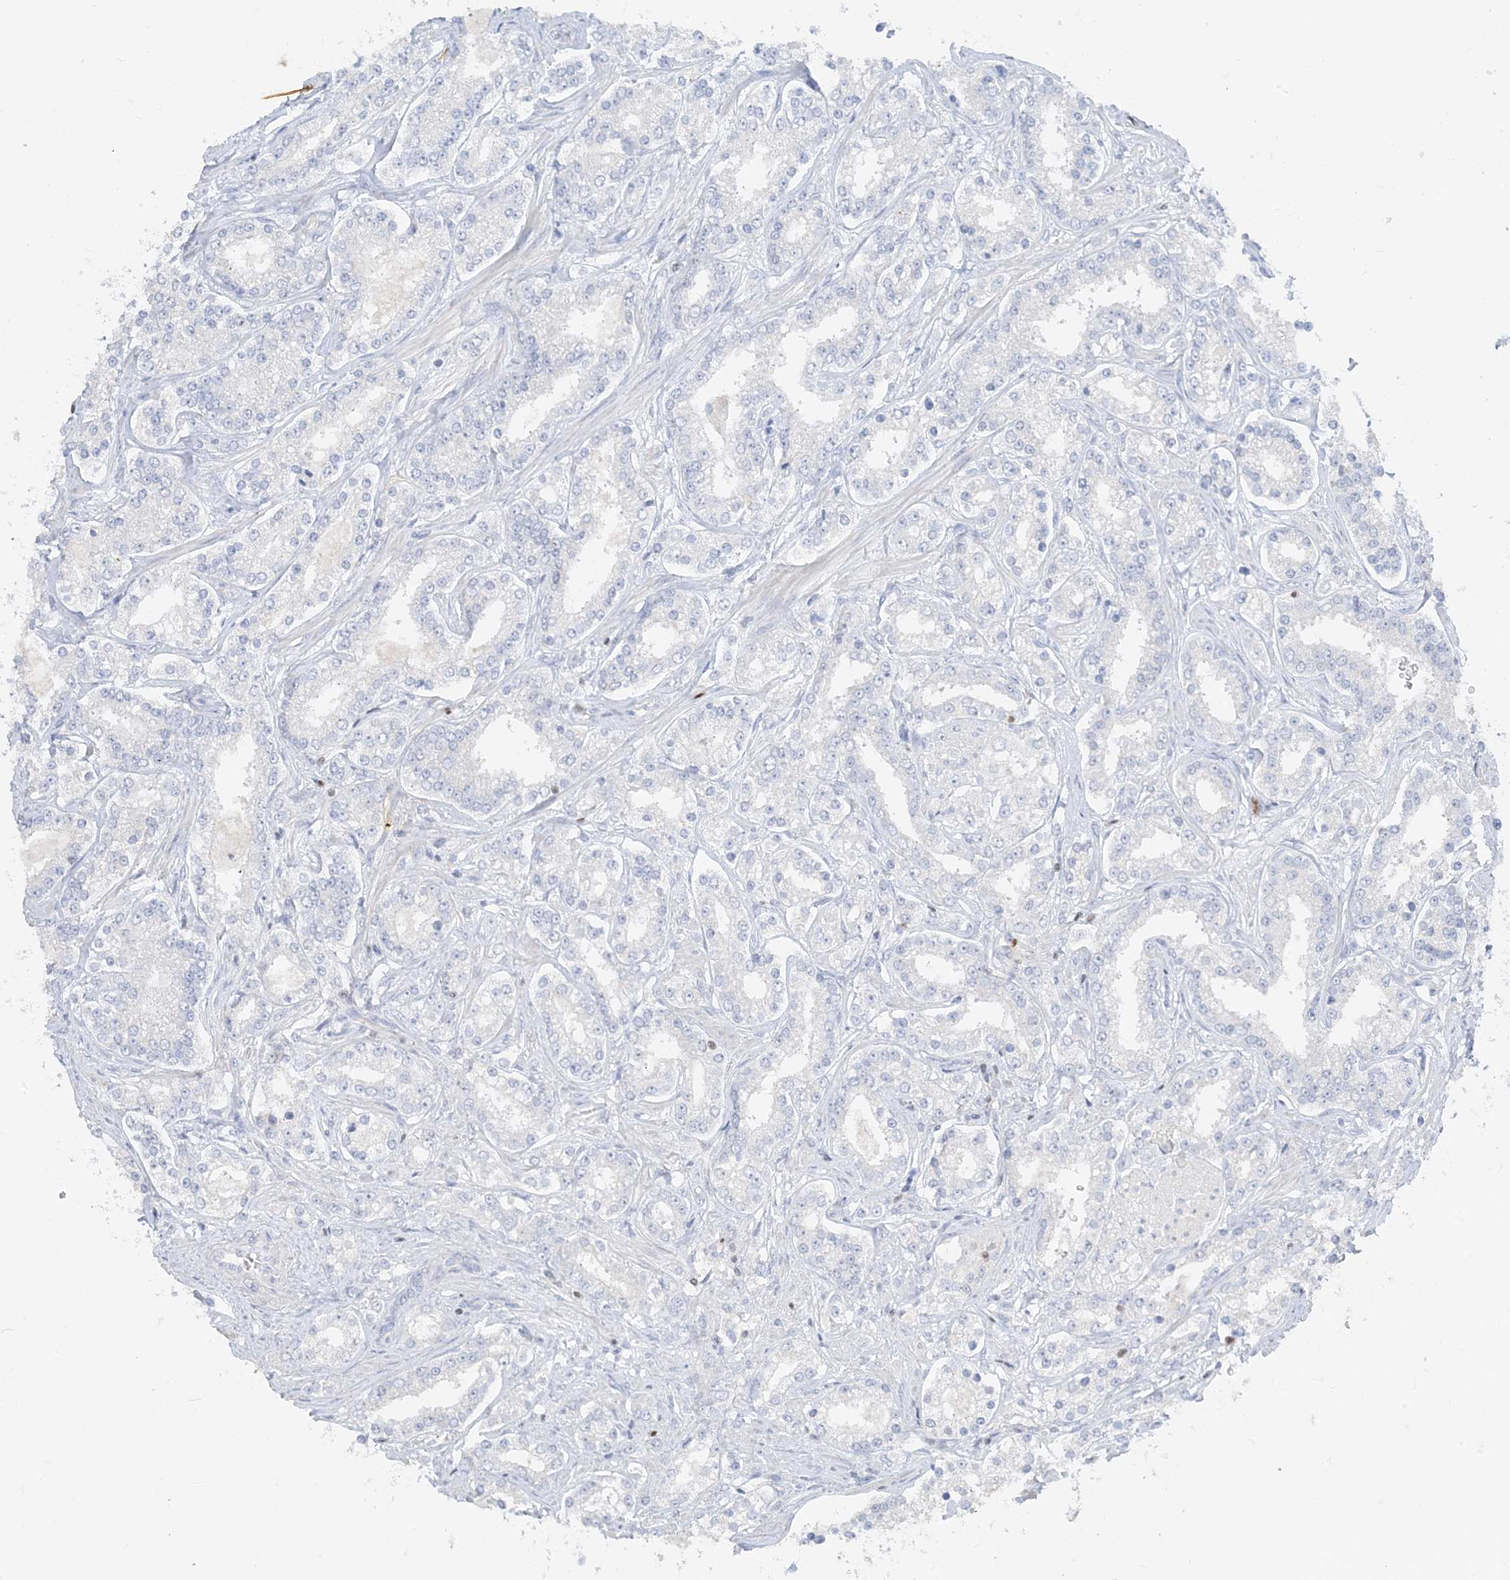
{"staining": {"intensity": "negative", "quantity": "none", "location": "none"}, "tissue": "prostate cancer", "cell_type": "Tumor cells", "image_type": "cancer", "snomed": [{"axis": "morphology", "description": "Normal tissue, NOS"}, {"axis": "morphology", "description": "Adenocarcinoma, High grade"}, {"axis": "topography", "description": "Prostate"}], "caption": "Immunohistochemistry (IHC) micrograph of neoplastic tissue: human prostate high-grade adenocarcinoma stained with DAB (3,3'-diaminobenzidine) displays no significant protein staining in tumor cells.", "gene": "TBX21", "patient": {"sex": "male", "age": 83}}